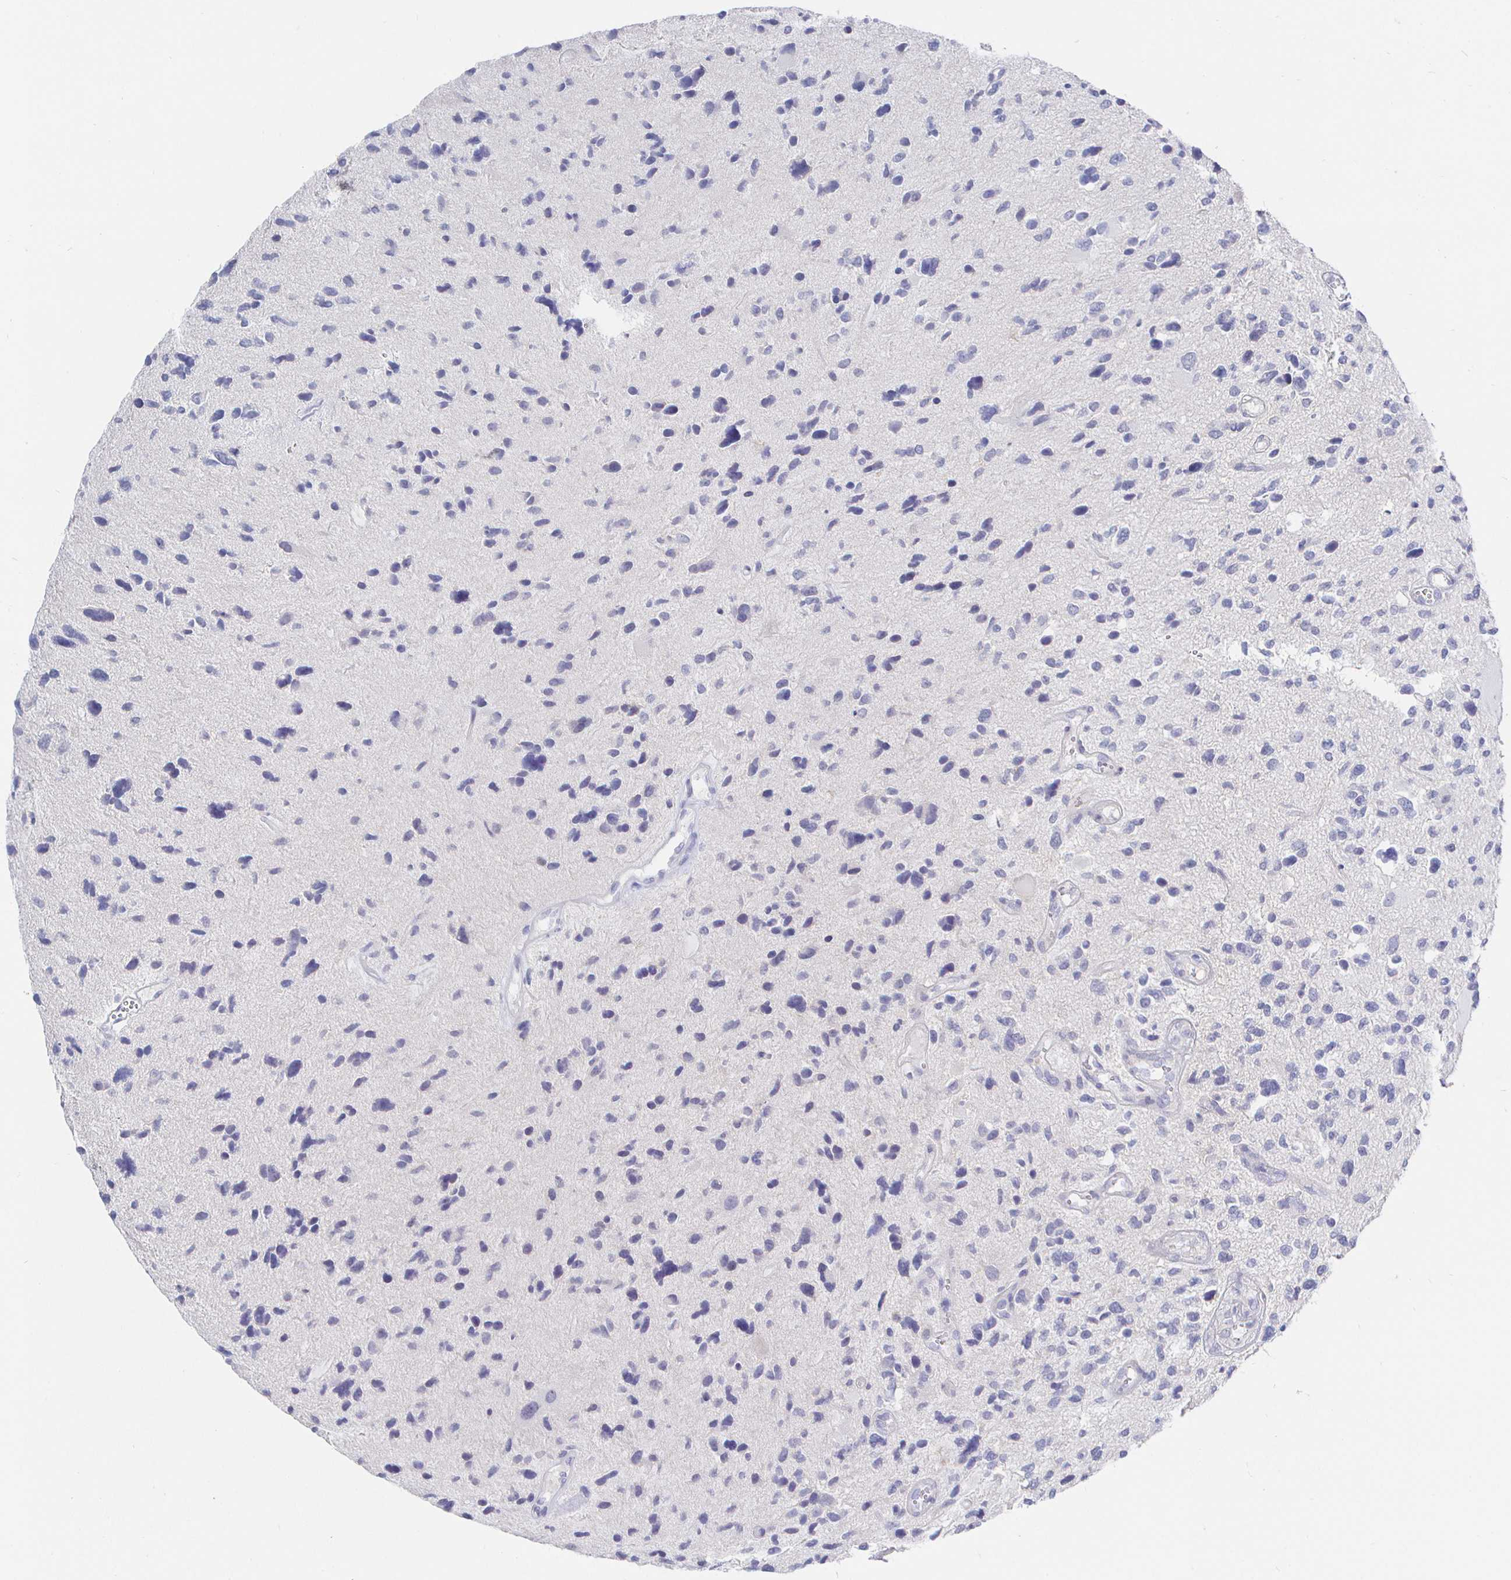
{"staining": {"intensity": "negative", "quantity": "none", "location": "none"}, "tissue": "glioma", "cell_type": "Tumor cells", "image_type": "cancer", "snomed": [{"axis": "morphology", "description": "Glioma, malignant, High grade"}, {"axis": "topography", "description": "Brain"}], "caption": "A photomicrograph of human glioma is negative for staining in tumor cells.", "gene": "LRRC23", "patient": {"sex": "female", "age": 11}}